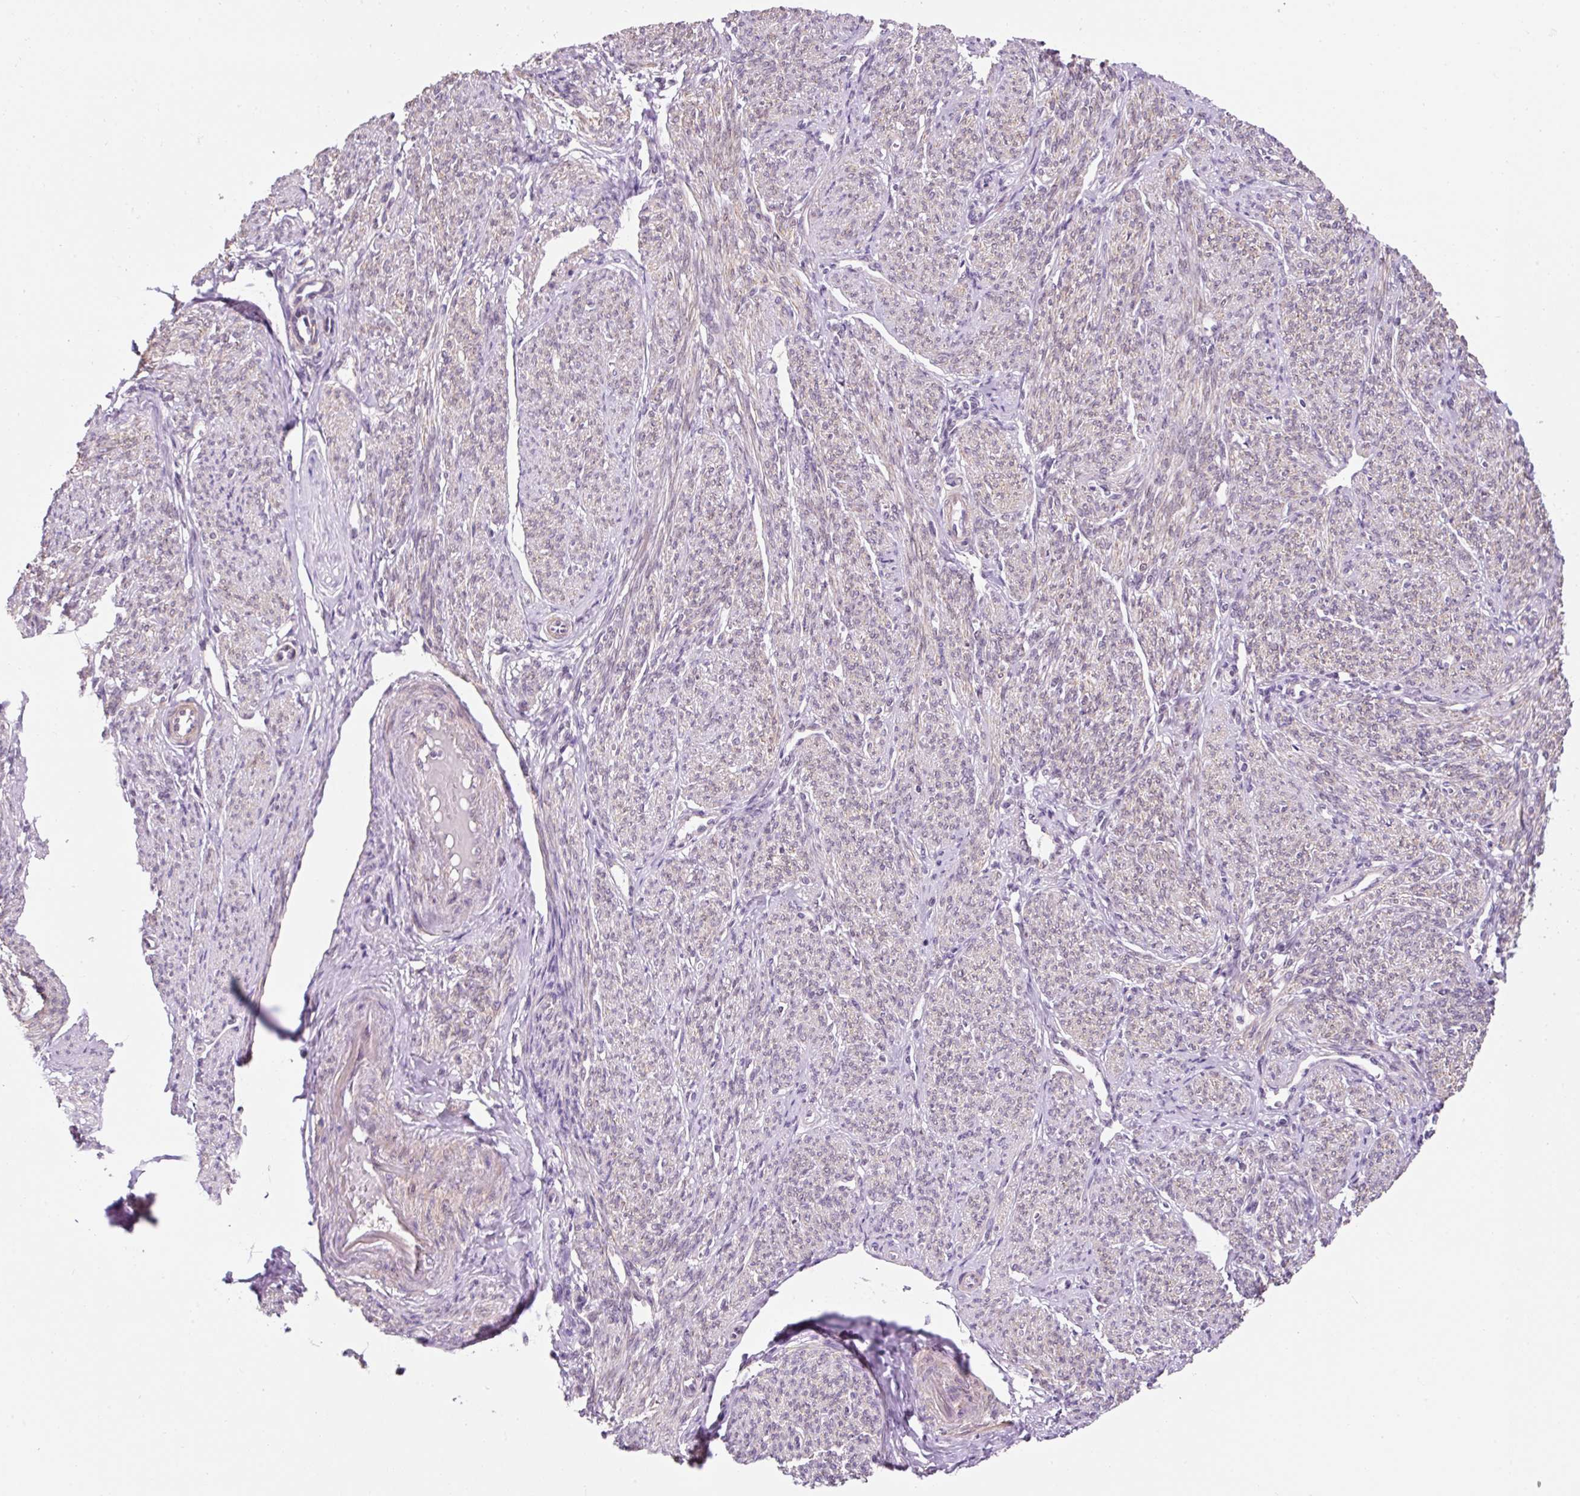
{"staining": {"intensity": "moderate", "quantity": "25%-75%", "location": "cytoplasmic/membranous"}, "tissue": "smooth muscle", "cell_type": "Smooth muscle cells", "image_type": "normal", "snomed": [{"axis": "morphology", "description": "Normal tissue, NOS"}, {"axis": "topography", "description": "Smooth muscle"}], "caption": "A brown stain labels moderate cytoplasmic/membranous staining of a protein in smooth muscle cells of normal smooth muscle. Using DAB (brown) and hematoxylin (blue) stains, captured at high magnification using brightfield microscopy.", "gene": "ZNF610", "patient": {"sex": "female", "age": 65}}